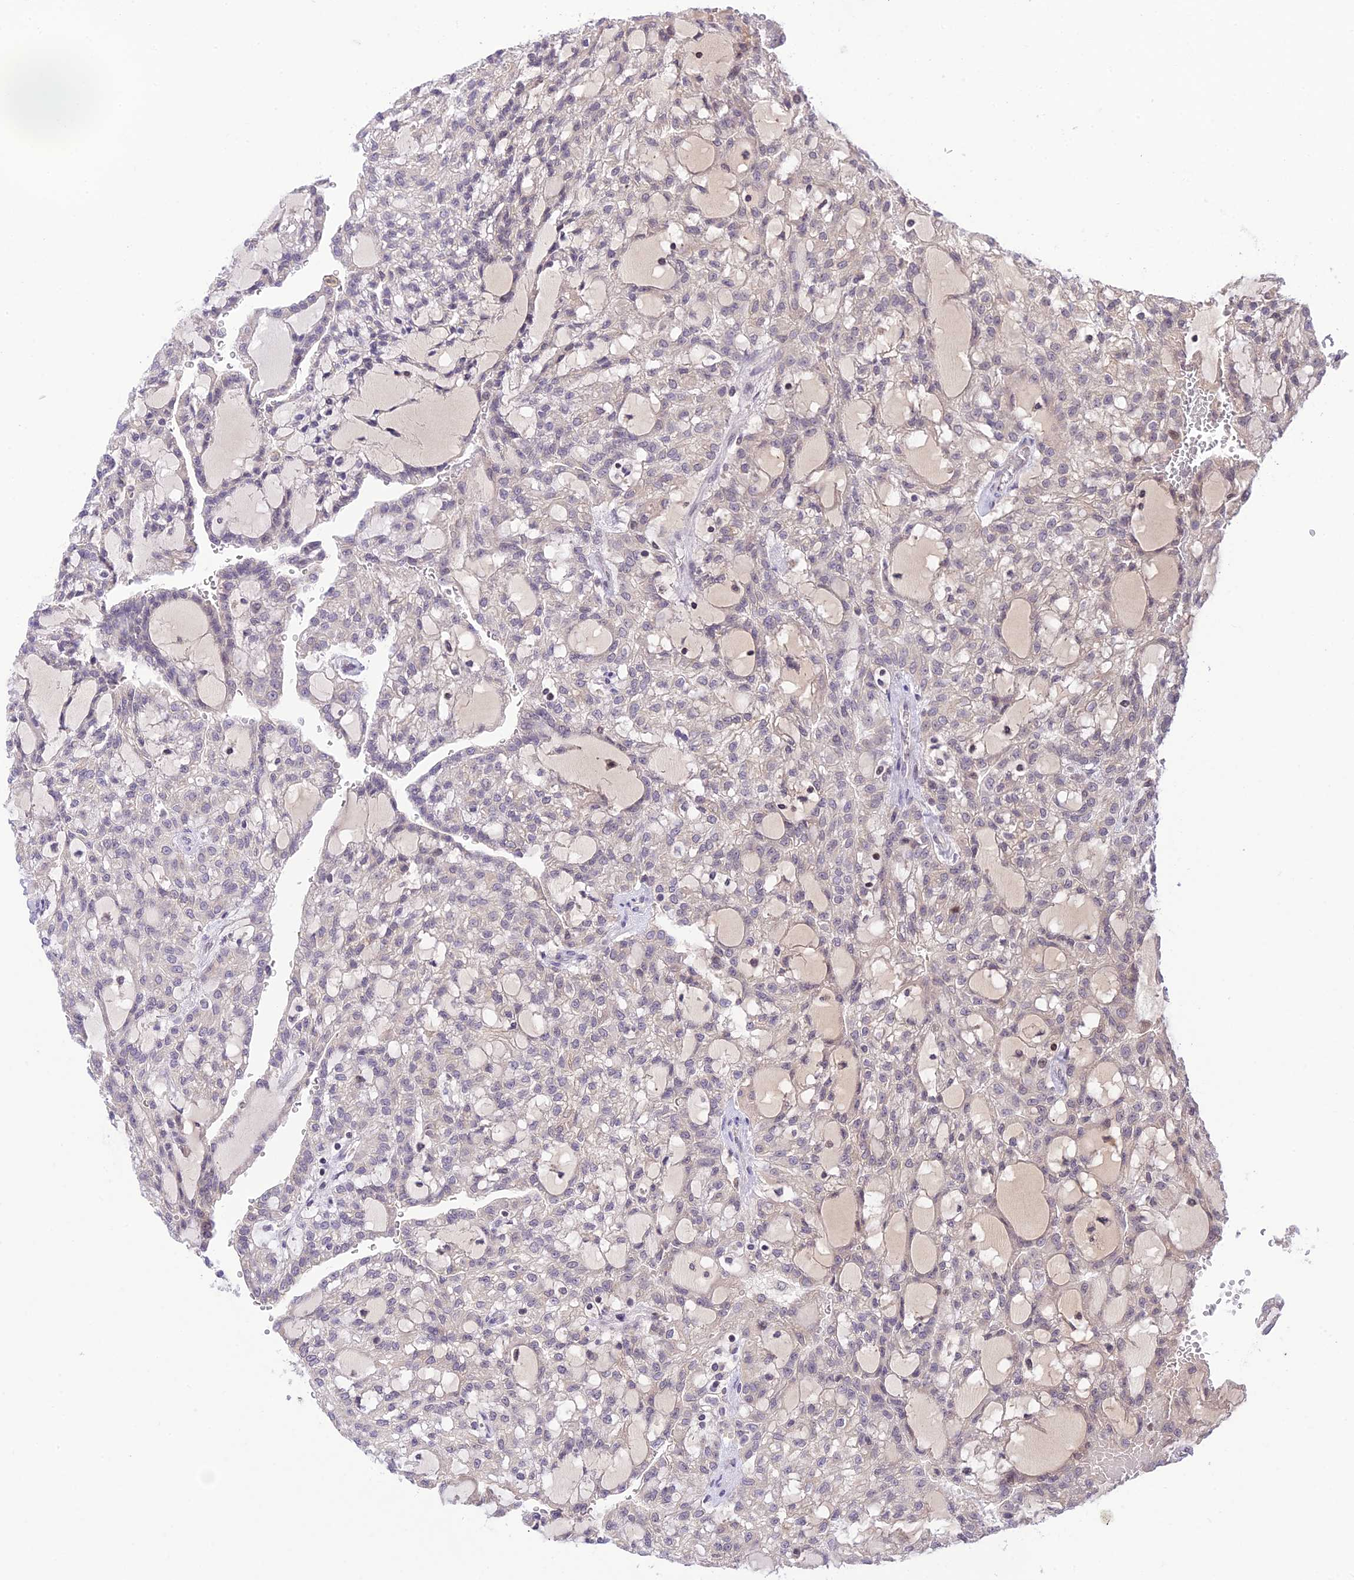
{"staining": {"intensity": "negative", "quantity": "none", "location": "none"}, "tissue": "renal cancer", "cell_type": "Tumor cells", "image_type": "cancer", "snomed": [{"axis": "morphology", "description": "Adenocarcinoma, NOS"}, {"axis": "topography", "description": "Kidney"}], "caption": "A high-resolution histopathology image shows IHC staining of adenocarcinoma (renal), which shows no significant expression in tumor cells.", "gene": "TEKT1", "patient": {"sex": "male", "age": 63}}